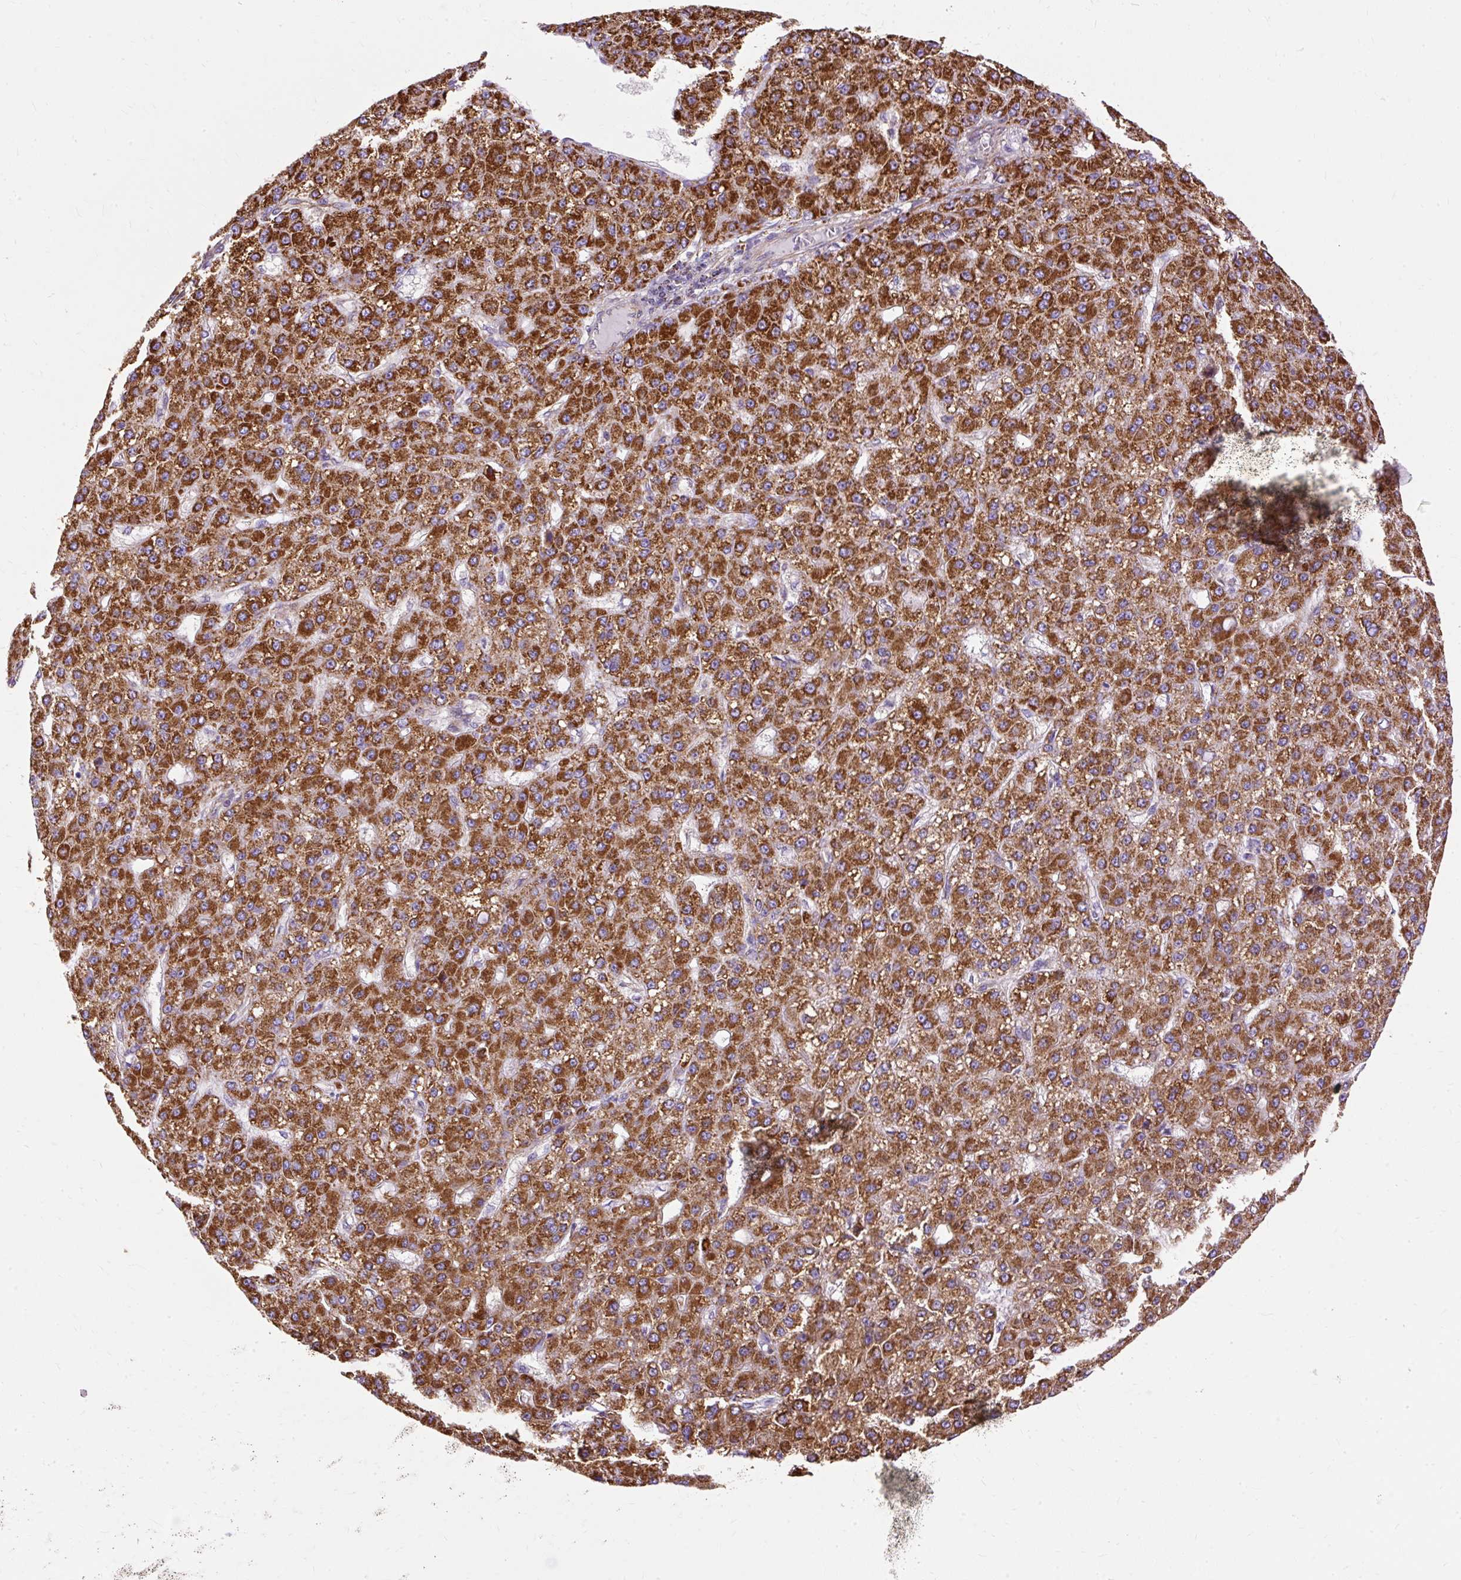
{"staining": {"intensity": "strong", "quantity": ">75%", "location": "cytoplasmic/membranous"}, "tissue": "liver cancer", "cell_type": "Tumor cells", "image_type": "cancer", "snomed": [{"axis": "morphology", "description": "Carcinoma, Hepatocellular, NOS"}, {"axis": "topography", "description": "Liver"}], "caption": "A high-resolution image shows IHC staining of hepatocellular carcinoma (liver), which shows strong cytoplasmic/membranous expression in approximately >75% of tumor cells. (DAB IHC with brightfield microscopy, high magnification).", "gene": "CEP290", "patient": {"sex": "male", "age": 67}}